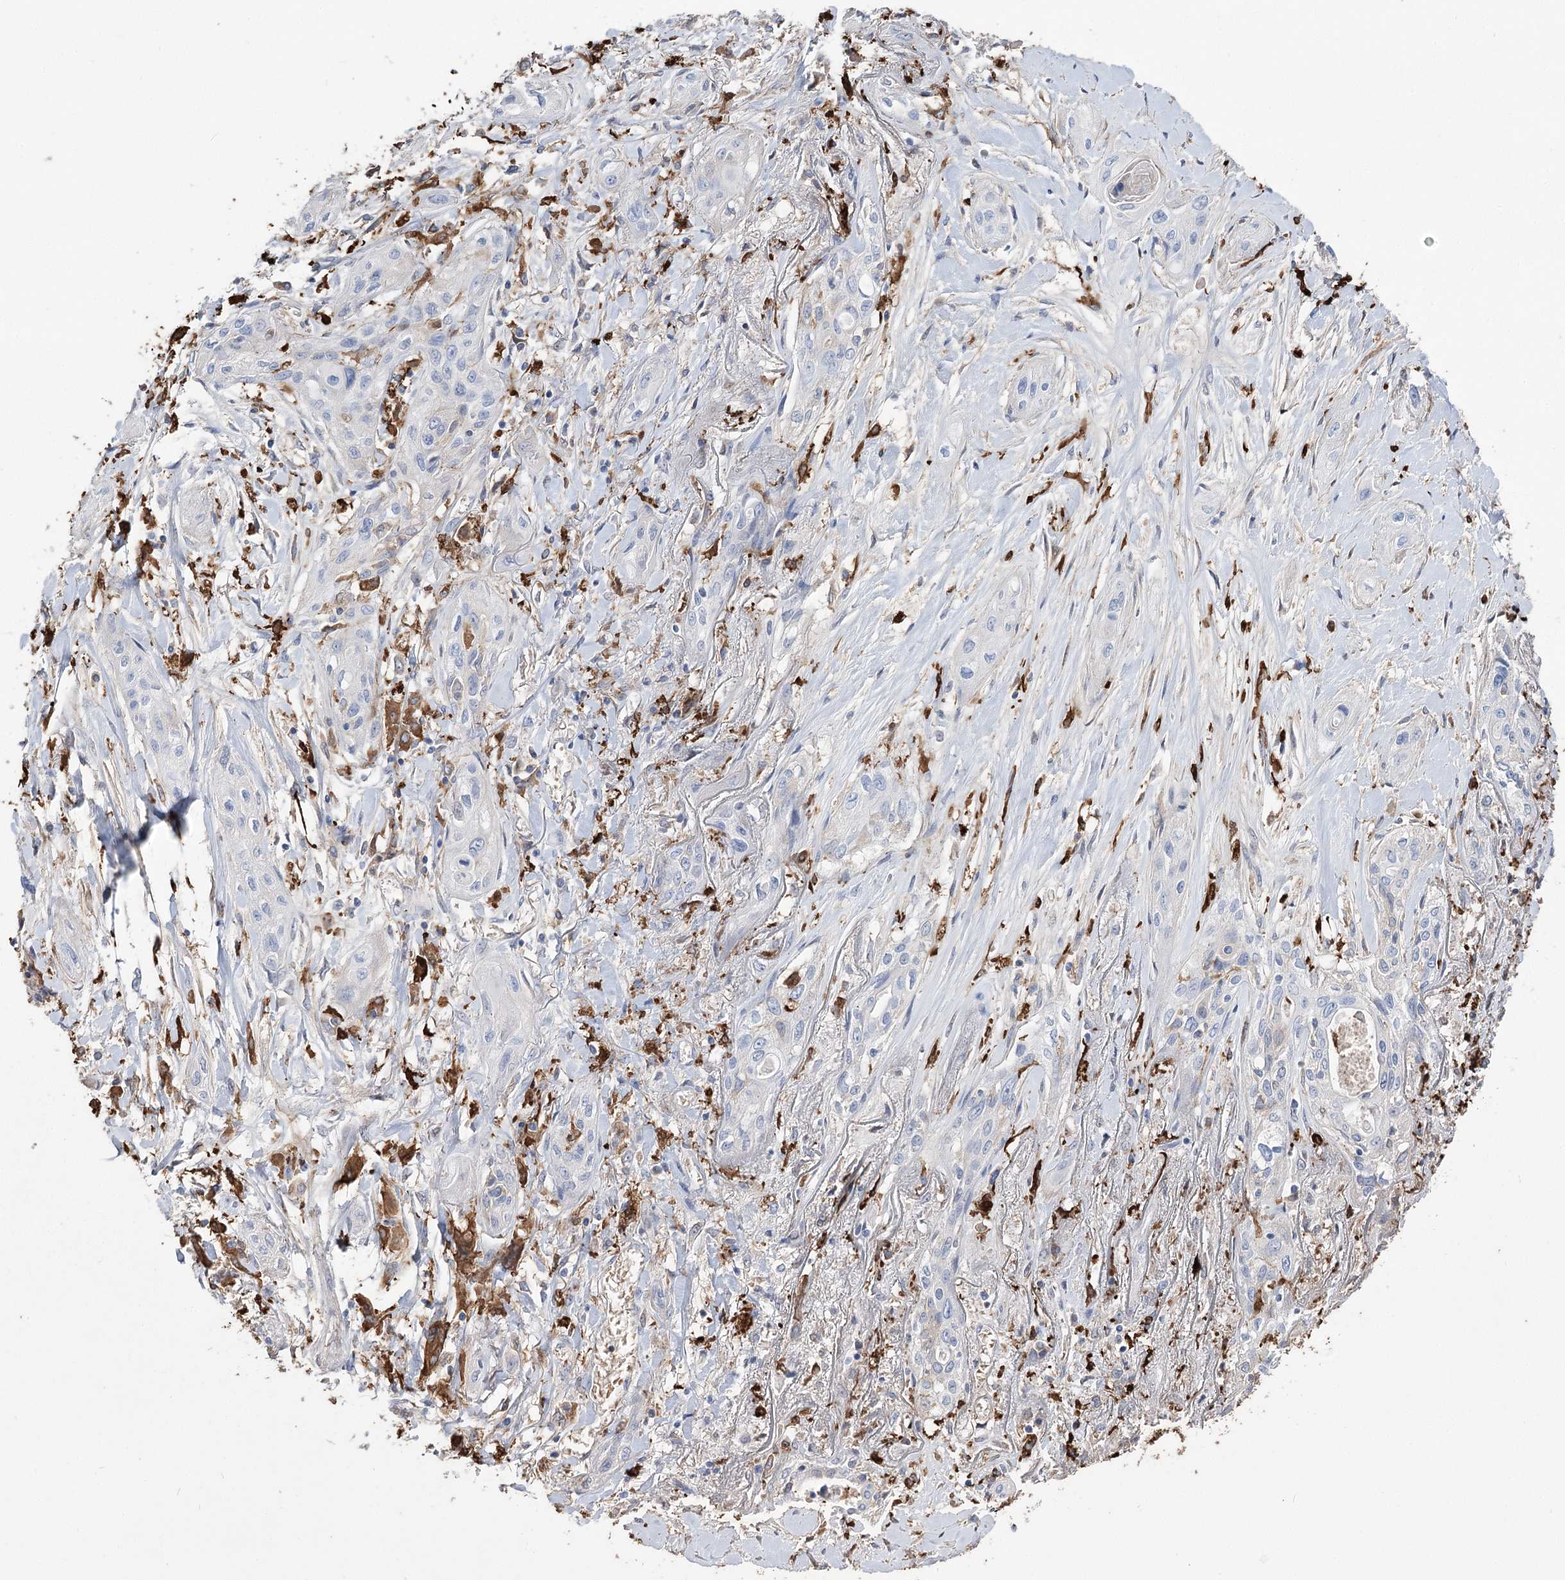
{"staining": {"intensity": "negative", "quantity": "none", "location": "none"}, "tissue": "lung cancer", "cell_type": "Tumor cells", "image_type": "cancer", "snomed": [{"axis": "morphology", "description": "Squamous cell carcinoma, NOS"}, {"axis": "topography", "description": "Lung"}], "caption": "The photomicrograph displays no staining of tumor cells in lung squamous cell carcinoma.", "gene": "ZNF622", "patient": {"sex": "female", "age": 47}}